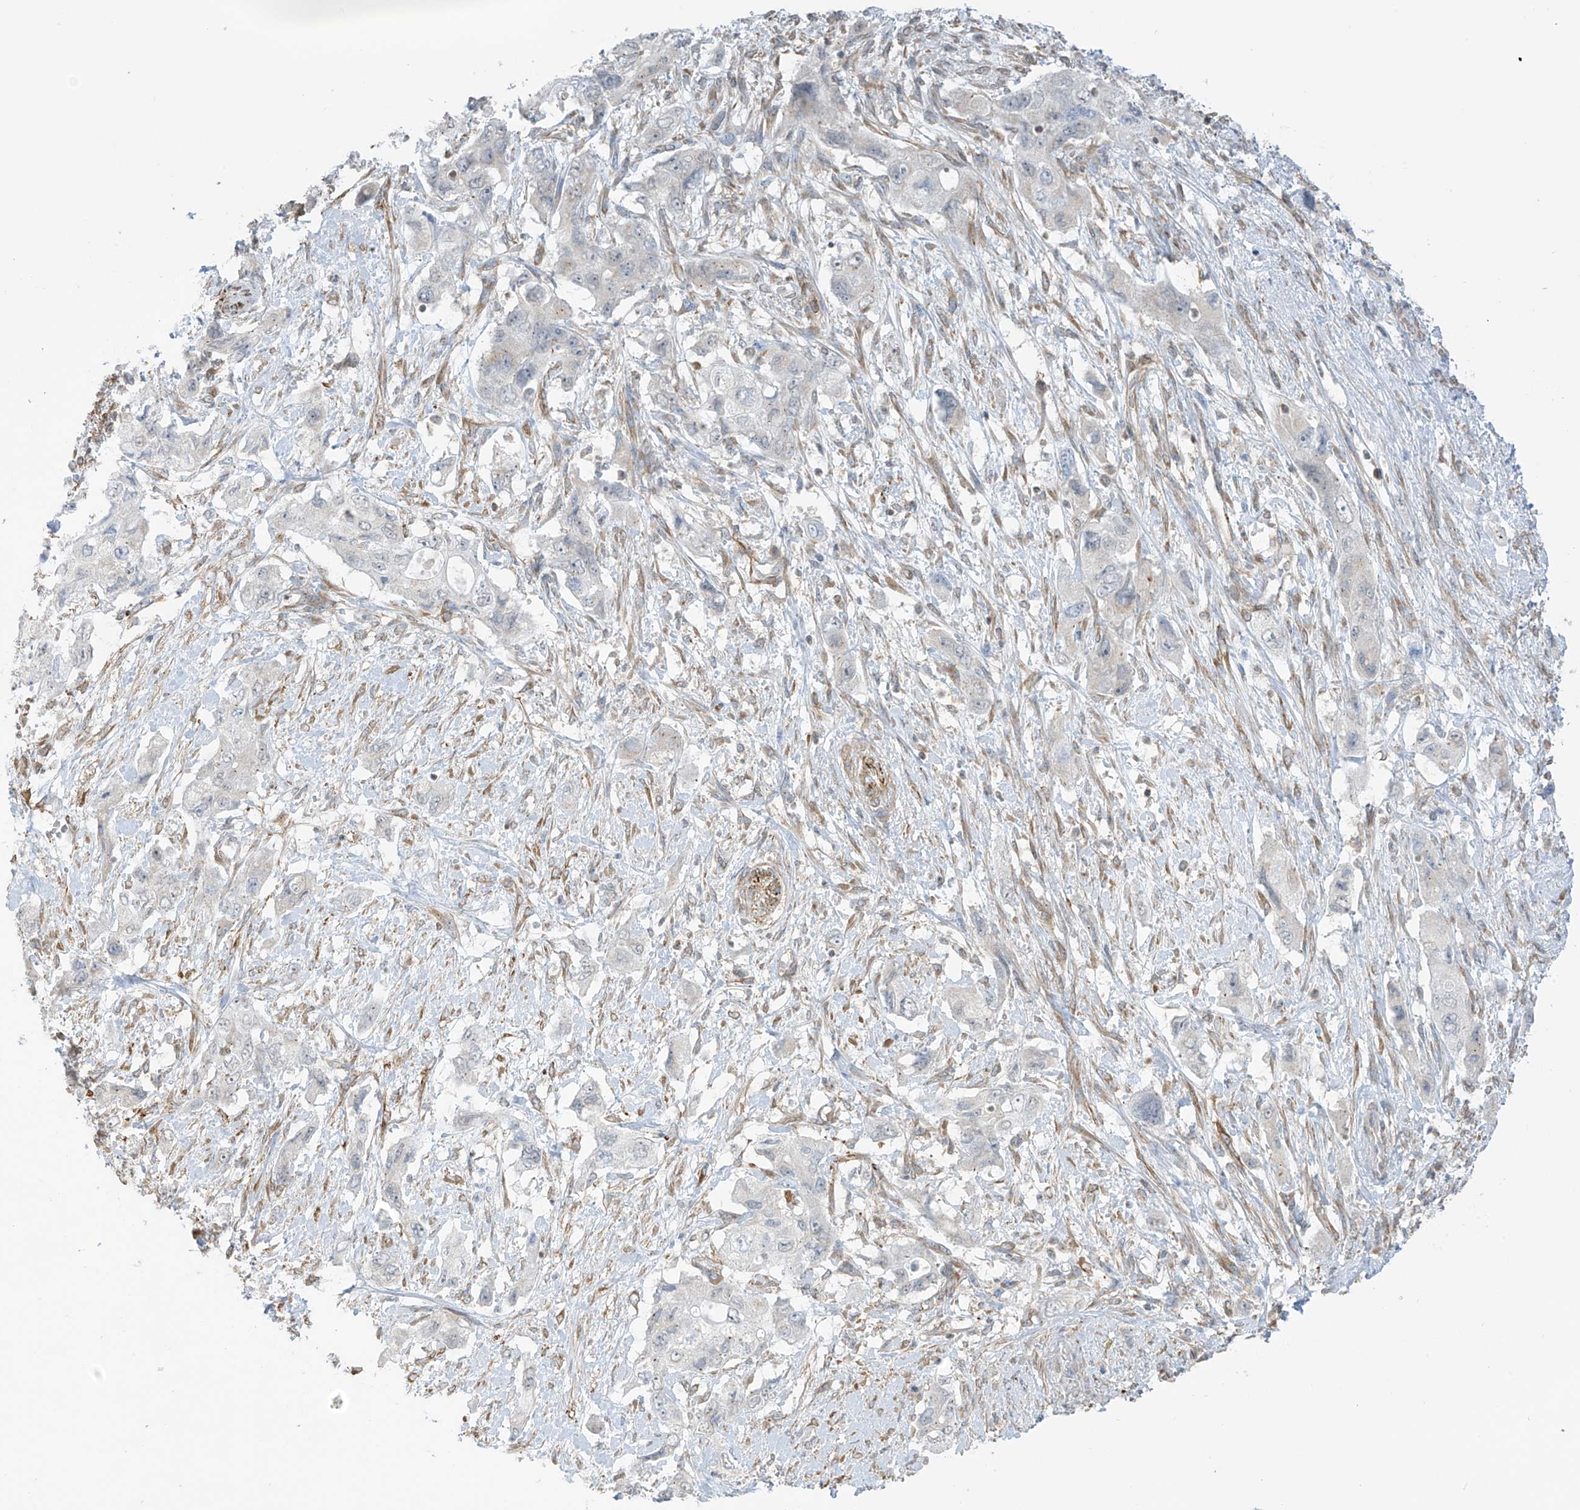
{"staining": {"intensity": "weak", "quantity": "<25%", "location": "cytoplasmic/membranous"}, "tissue": "pancreatic cancer", "cell_type": "Tumor cells", "image_type": "cancer", "snomed": [{"axis": "morphology", "description": "Adenocarcinoma, NOS"}, {"axis": "topography", "description": "Pancreas"}], "caption": "Tumor cells are negative for protein expression in human pancreatic cancer.", "gene": "HS6ST2", "patient": {"sex": "female", "age": 73}}